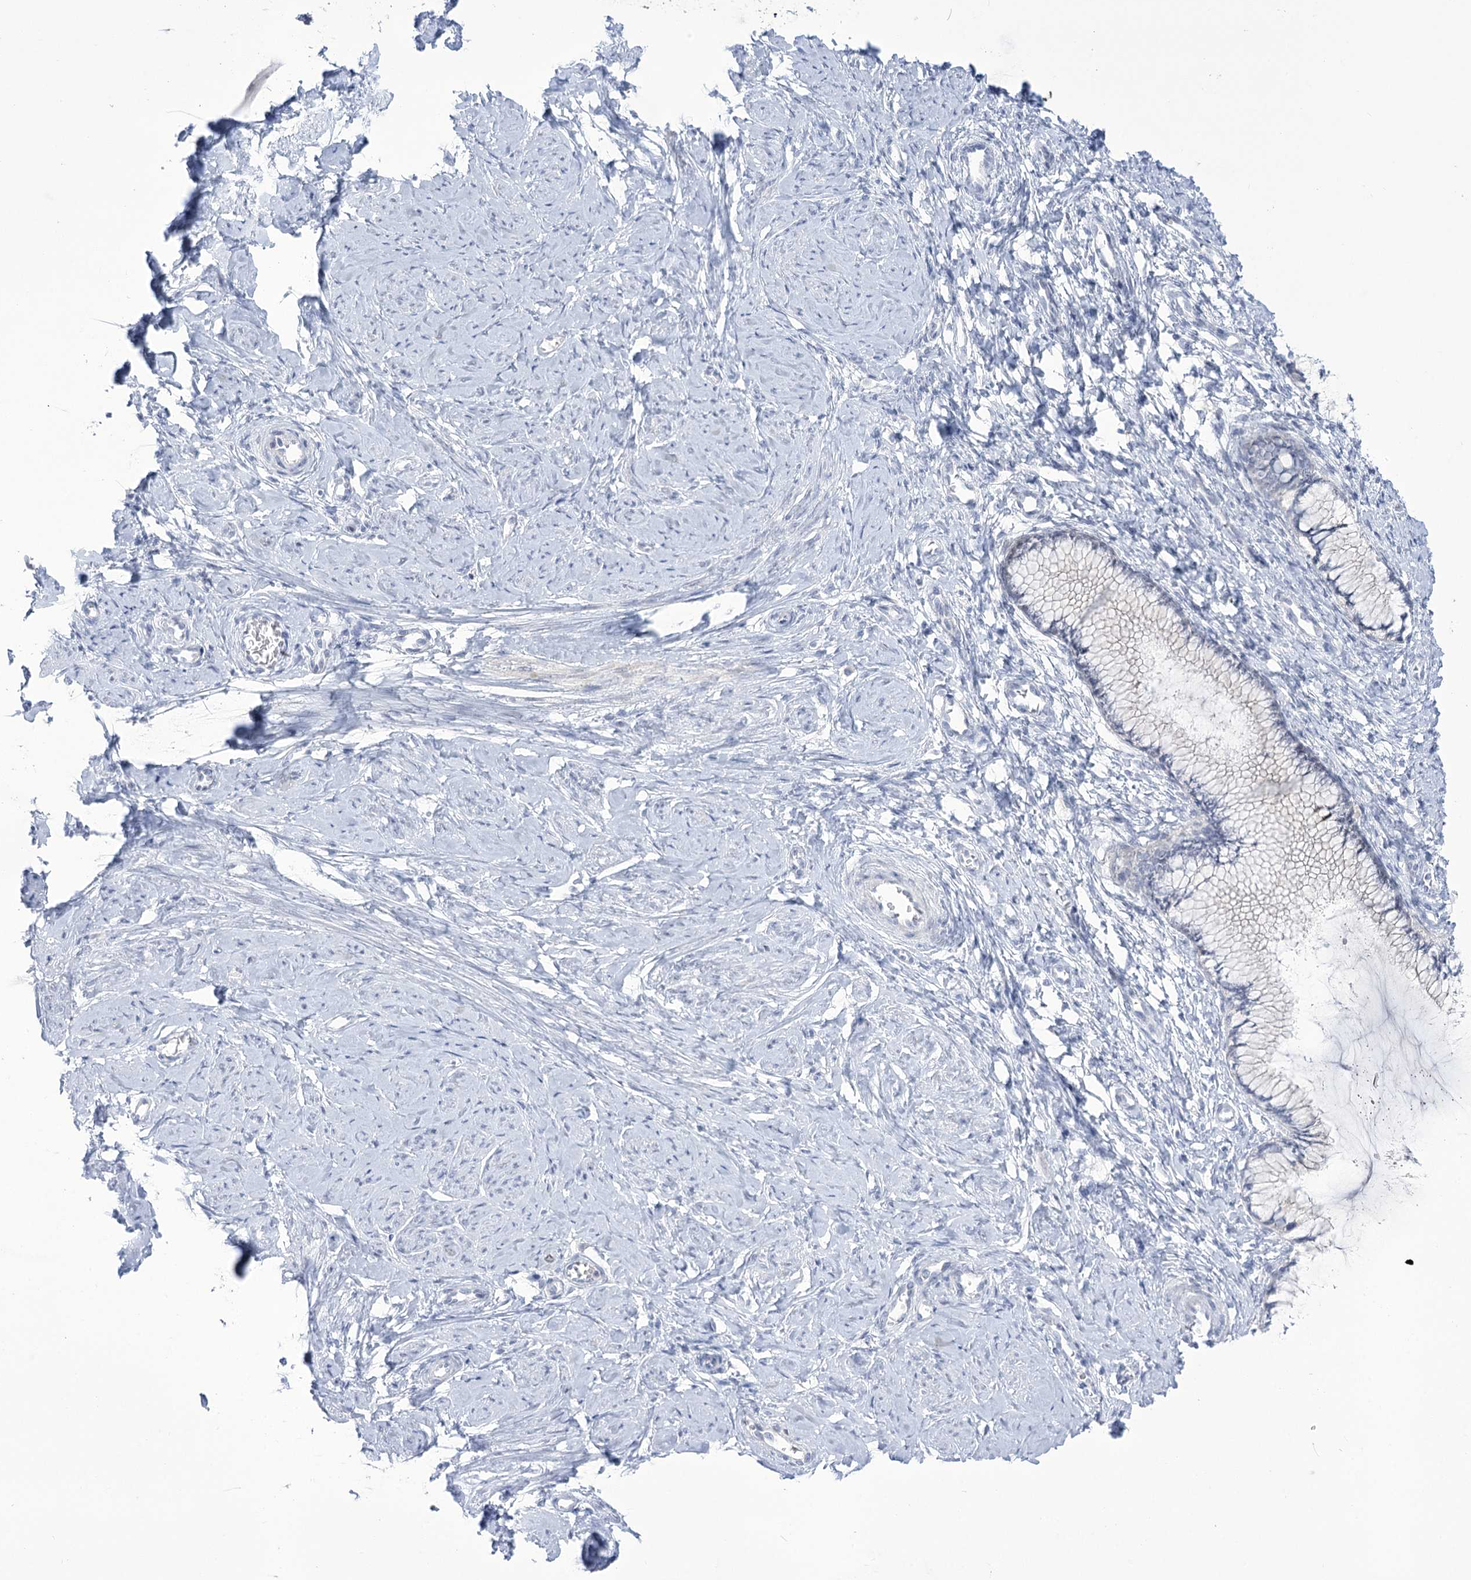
{"staining": {"intensity": "negative", "quantity": "none", "location": "none"}, "tissue": "cervix", "cell_type": "Glandular cells", "image_type": "normal", "snomed": [{"axis": "morphology", "description": "Normal tissue, NOS"}, {"axis": "morphology", "description": "Adenocarcinoma, NOS"}, {"axis": "topography", "description": "Cervix"}], "caption": "DAB immunohistochemical staining of unremarkable cervix reveals no significant expression in glandular cells.", "gene": "BEND7", "patient": {"sex": "female", "age": 29}}